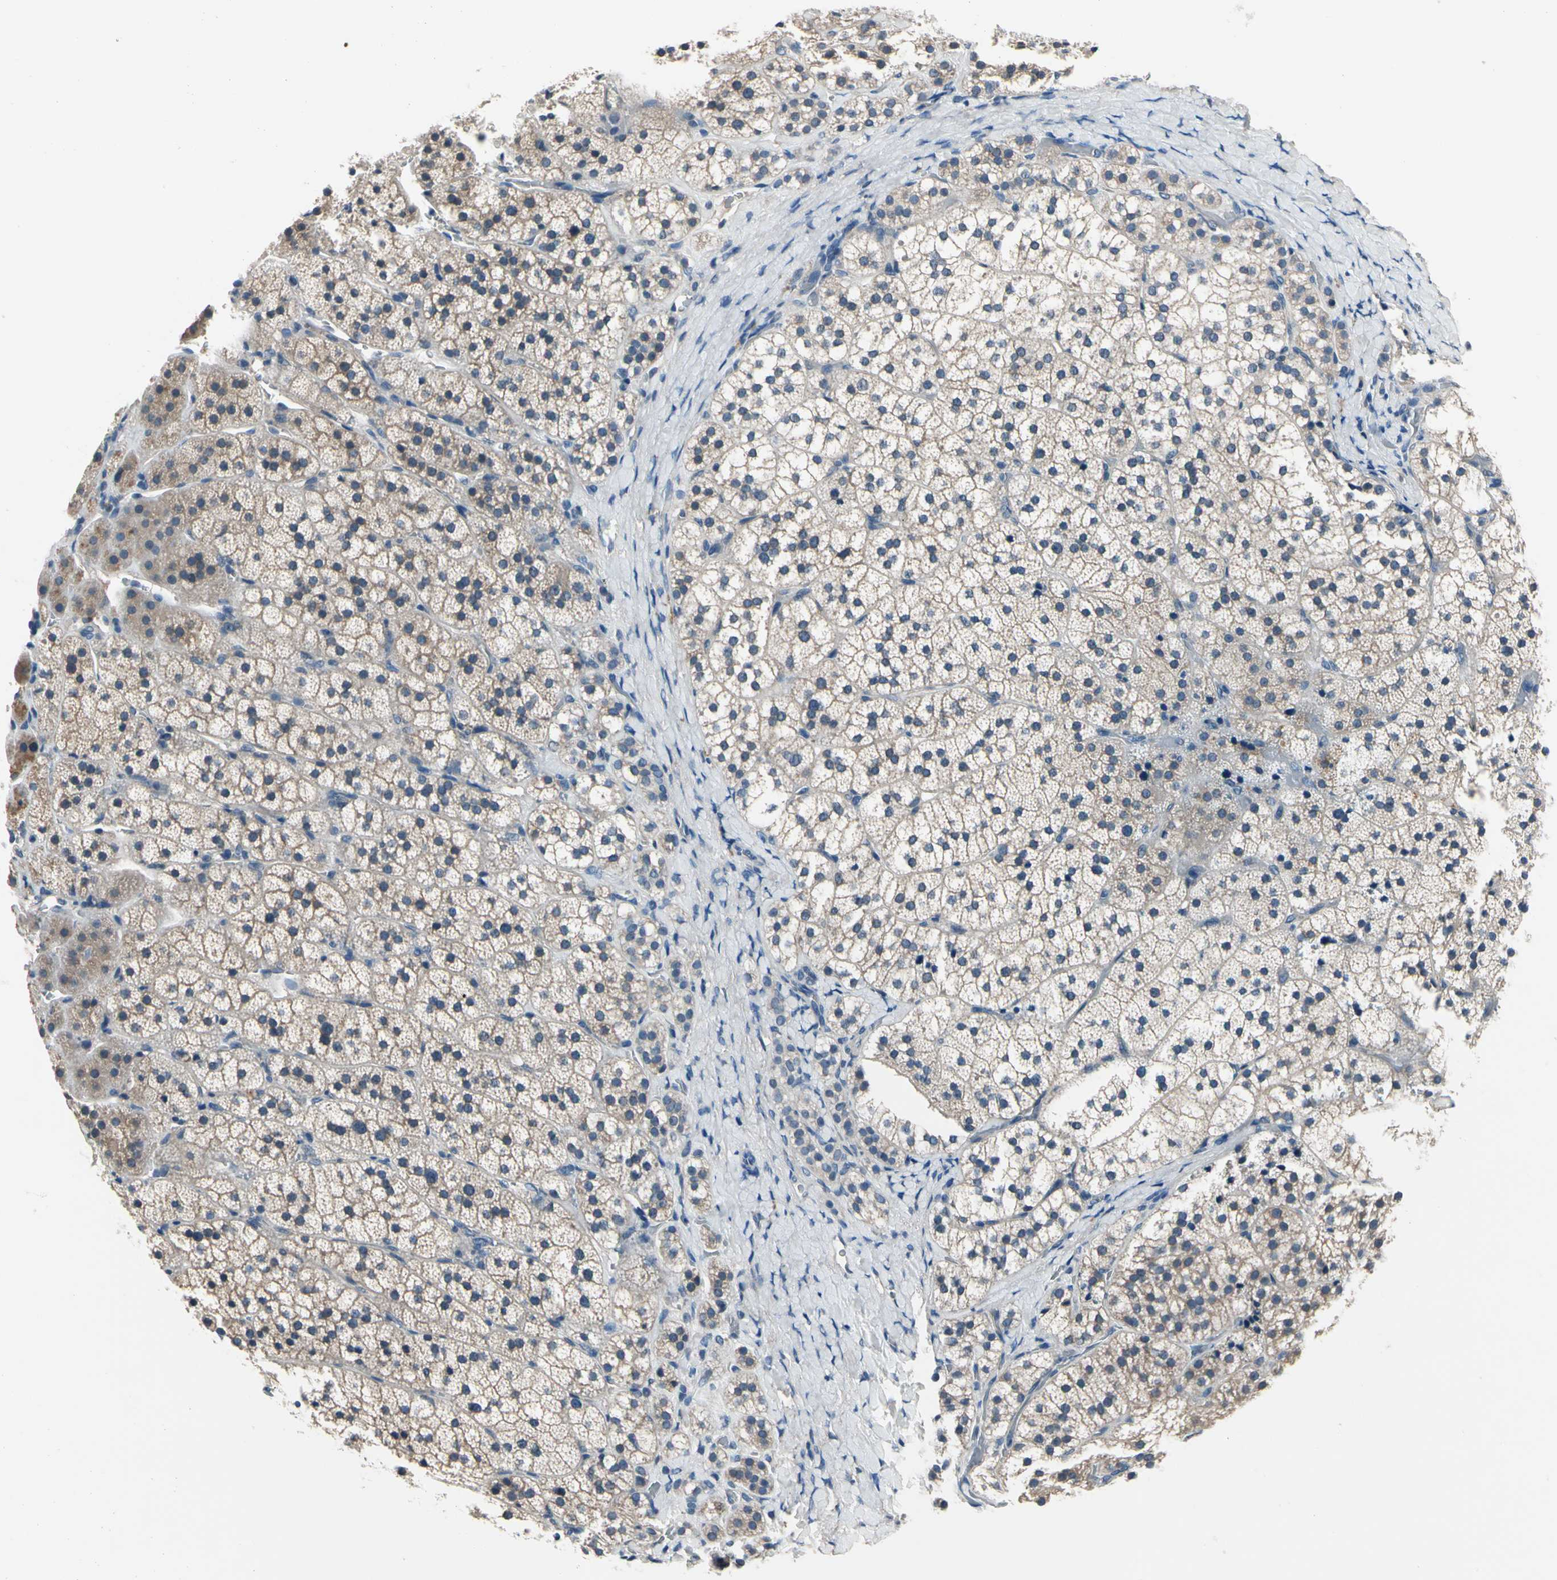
{"staining": {"intensity": "weak", "quantity": "25%-75%", "location": "cytoplasmic/membranous"}, "tissue": "adrenal gland", "cell_type": "Glandular cells", "image_type": "normal", "snomed": [{"axis": "morphology", "description": "Normal tissue, NOS"}, {"axis": "topography", "description": "Adrenal gland"}], "caption": "Protein staining of unremarkable adrenal gland displays weak cytoplasmic/membranous expression in about 25%-75% of glandular cells. The protein is stained brown, and the nuclei are stained in blue (DAB (3,3'-diaminobenzidine) IHC with brightfield microscopy, high magnification).", "gene": "SELENOK", "patient": {"sex": "female", "age": 44}}